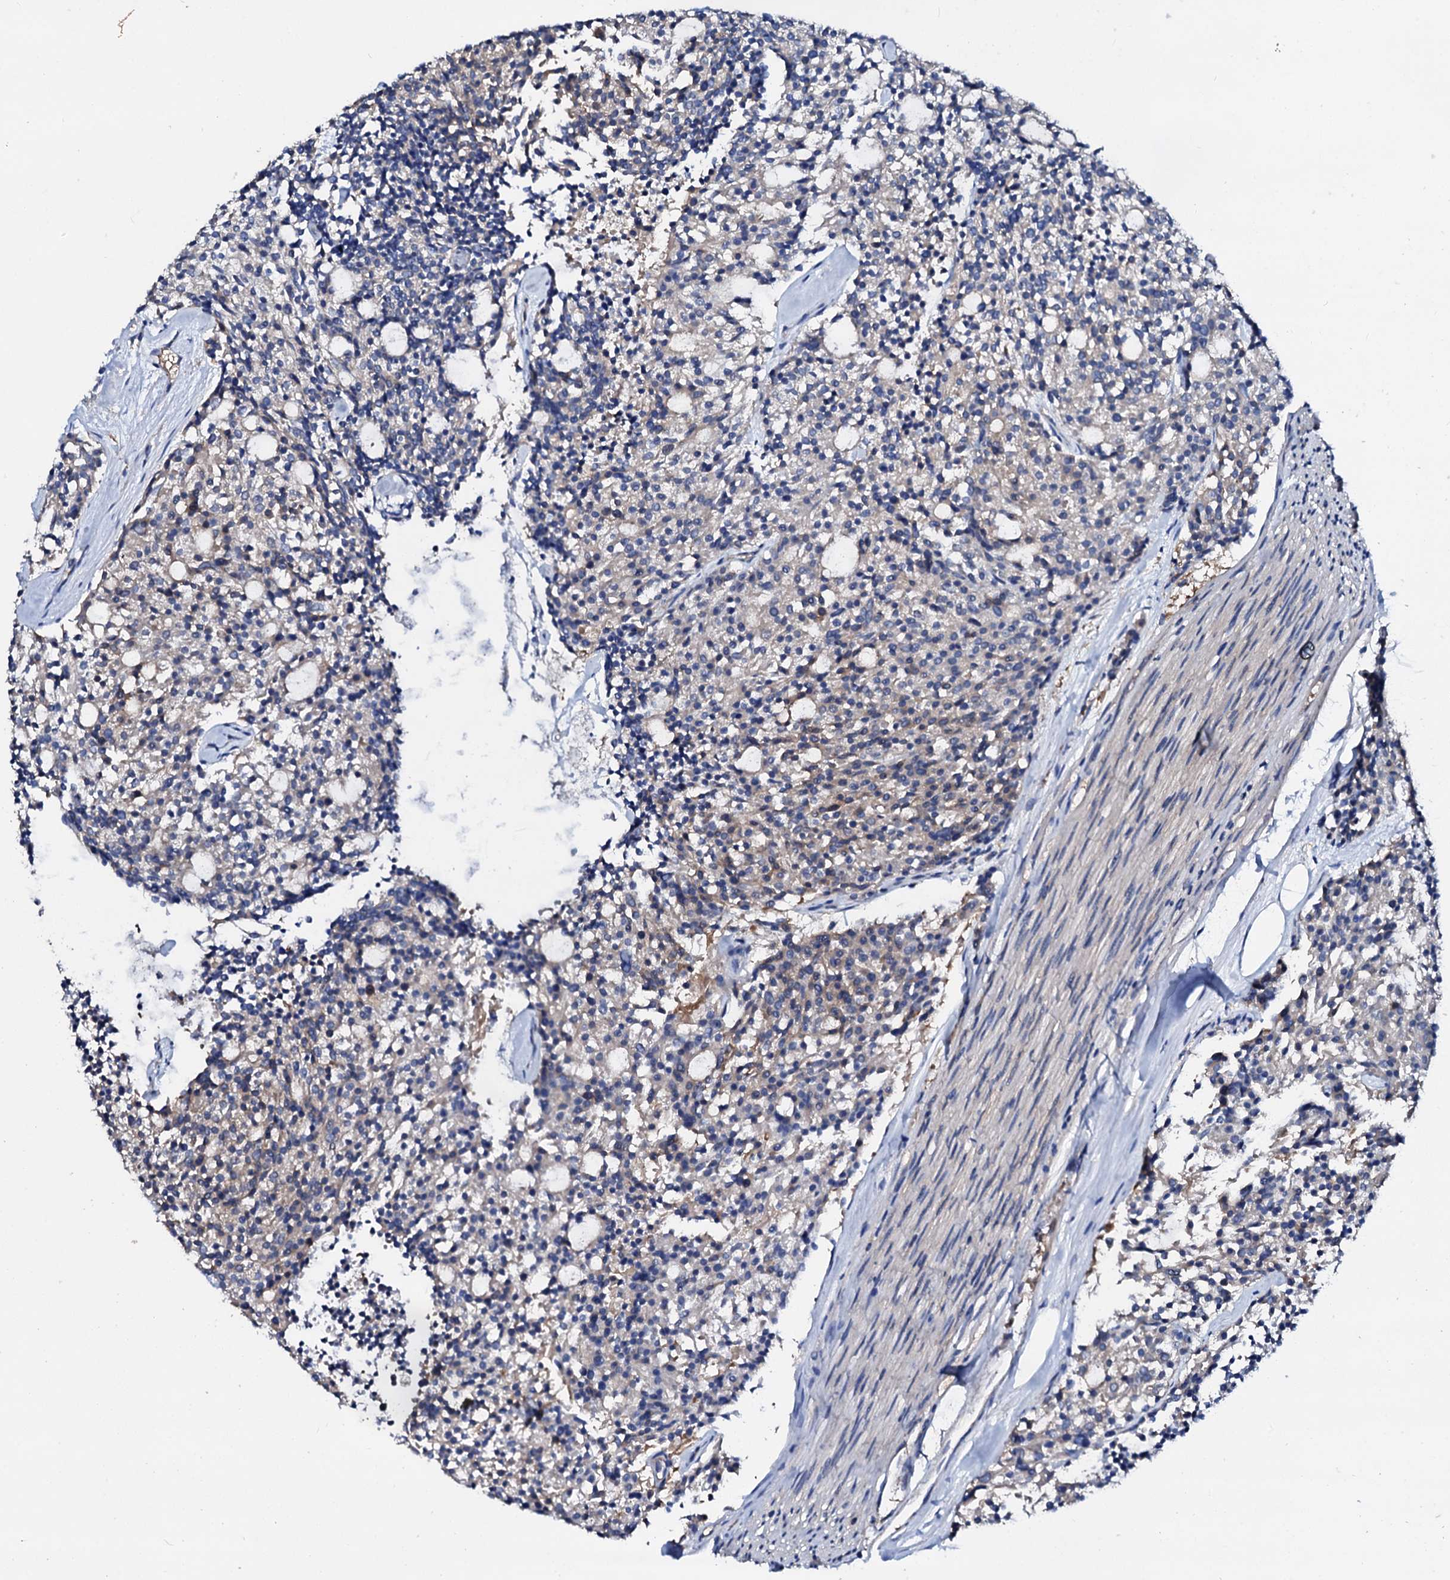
{"staining": {"intensity": "negative", "quantity": "none", "location": "none"}, "tissue": "carcinoid", "cell_type": "Tumor cells", "image_type": "cancer", "snomed": [{"axis": "morphology", "description": "Carcinoid, malignant, NOS"}, {"axis": "topography", "description": "Pancreas"}], "caption": "Immunohistochemical staining of human carcinoid demonstrates no significant expression in tumor cells.", "gene": "CSKMT", "patient": {"sex": "female", "age": 54}}